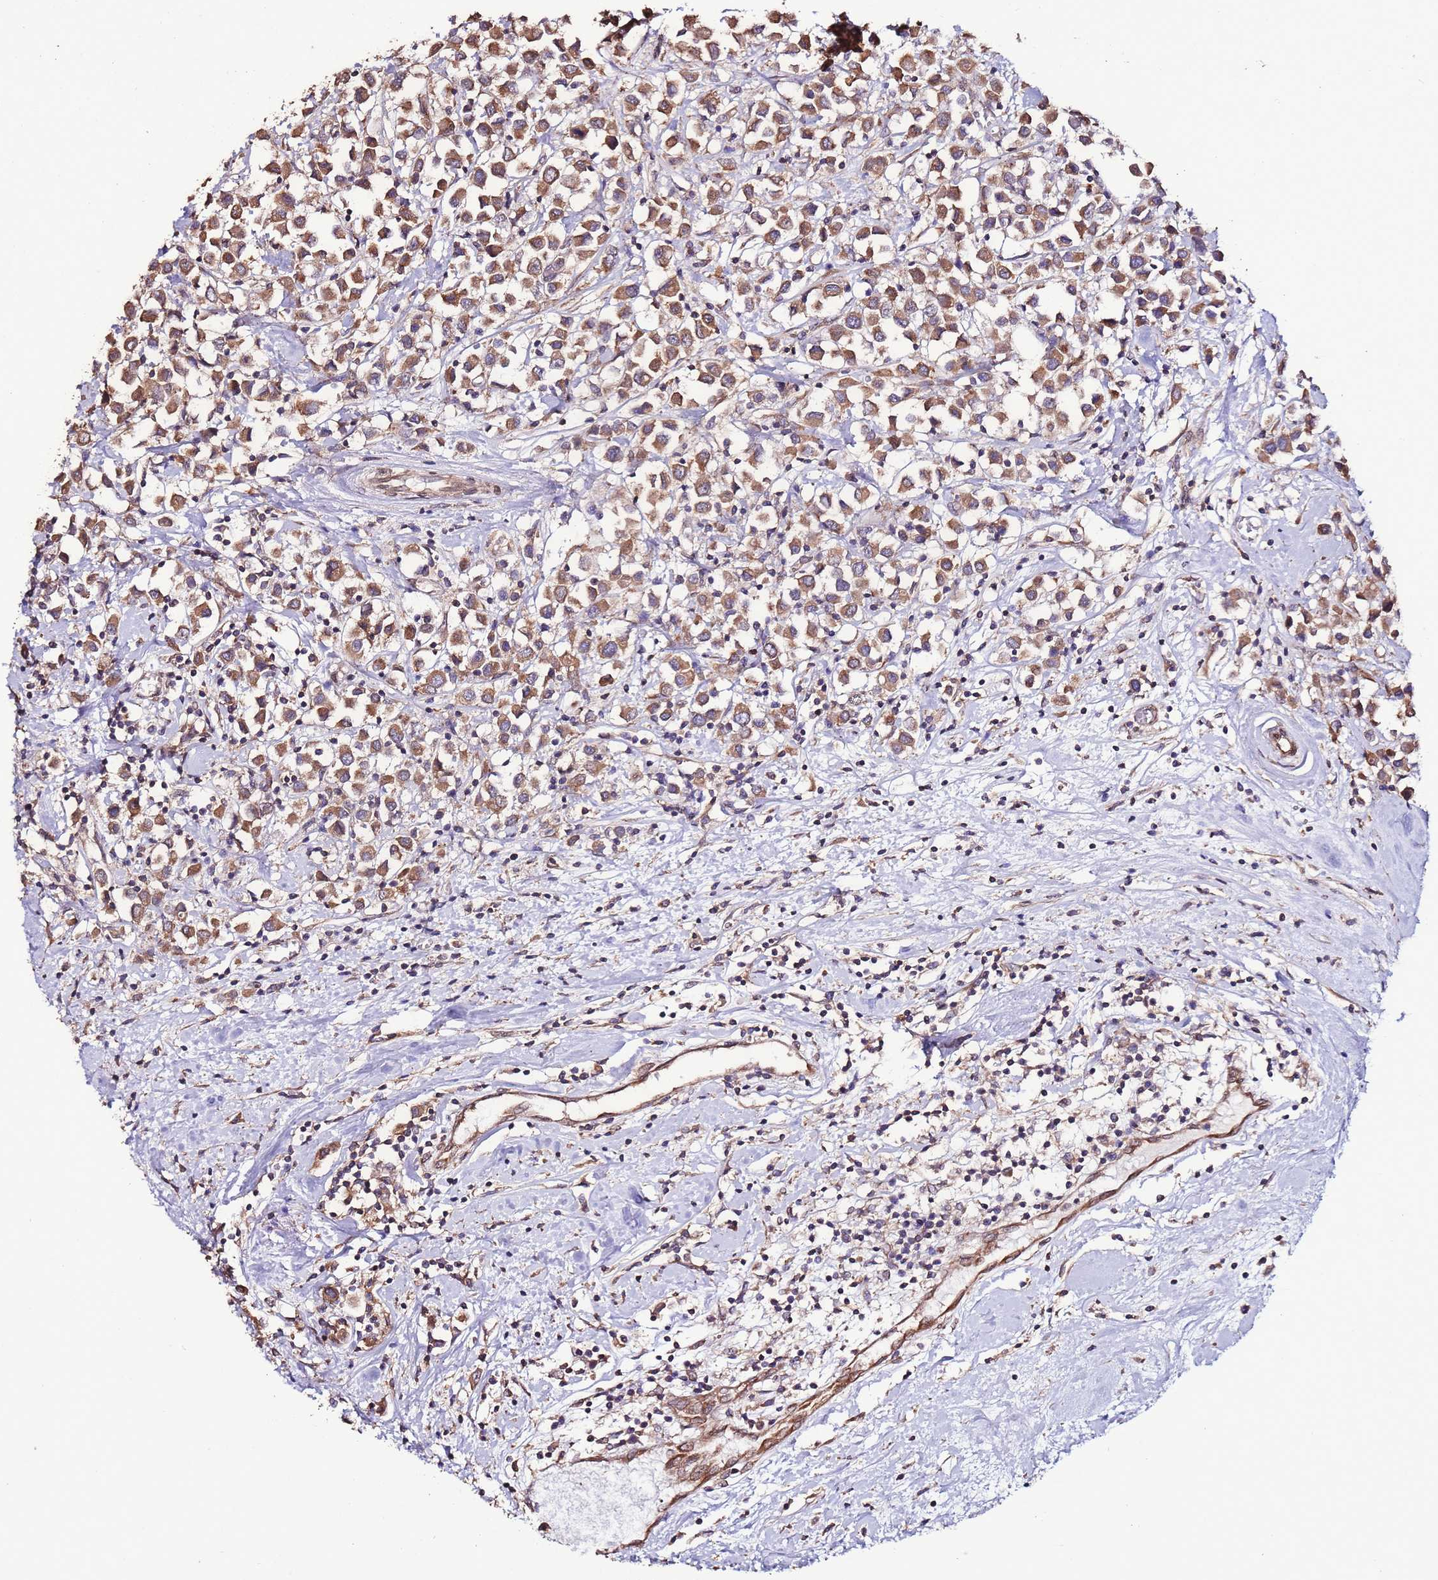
{"staining": {"intensity": "moderate", "quantity": ">75%", "location": "cytoplasmic/membranous"}, "tissue": "breast cancer", "cell_type": "Tumor cells", "image_type": "cancer", "snomed": [{"axis": "morphology", "description": "Duct carcinoma"}, {"axis": "topography", "description": "Breast"}], "caption": "A medium amount of moderate cytoplasmic/membranous staining is present in about >75% of tumor cells in breast cancer tissue. The staining was performed using DAB to visualize the protein expression in brown, while the nuclei were stained in blue with hematoxylin (Magnification: 20x).", "gene": "SLC41A3", "patient": {"sex": "female", "age": 61}}